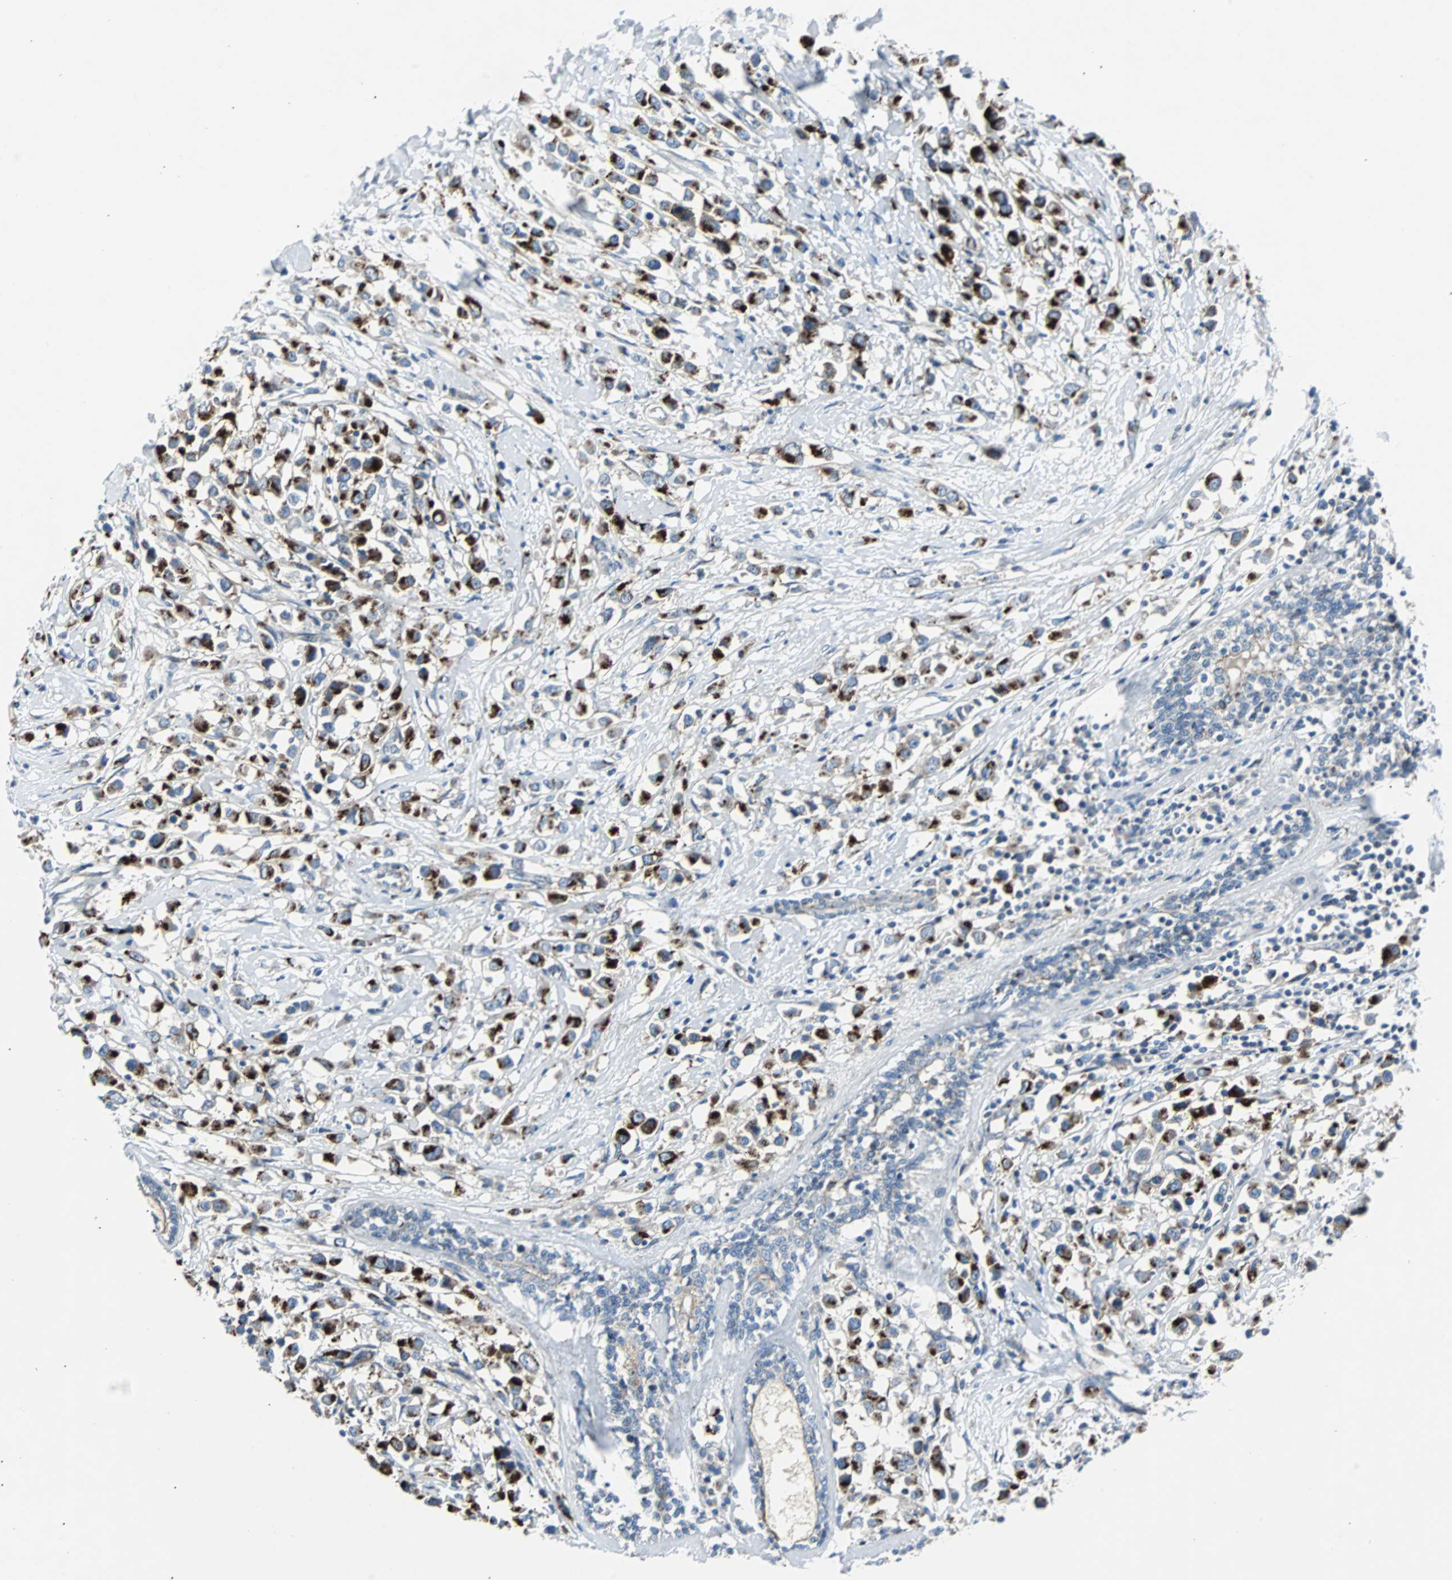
{"staining": {"intensity": "strong", "quantity": ">75%", "location": "cytoplasmic/membranous"}, "tissue": "breast cancer", "cell_type": "Tumor cells", "image_type": "cancer", "snomed": [{"axis": "morphology", "description": "Duct carcinoma"}, {"axis": "topography", "description": "Breast"}], "caption": "Human intraductal carcinoma (breast) stained for a protein (brown) shows strong cytoplasmic/membranous positive positivity in approximately >75% of tumor cells.", "gene": "BBC3", "patient": {"sex": "female", "age": 61}}